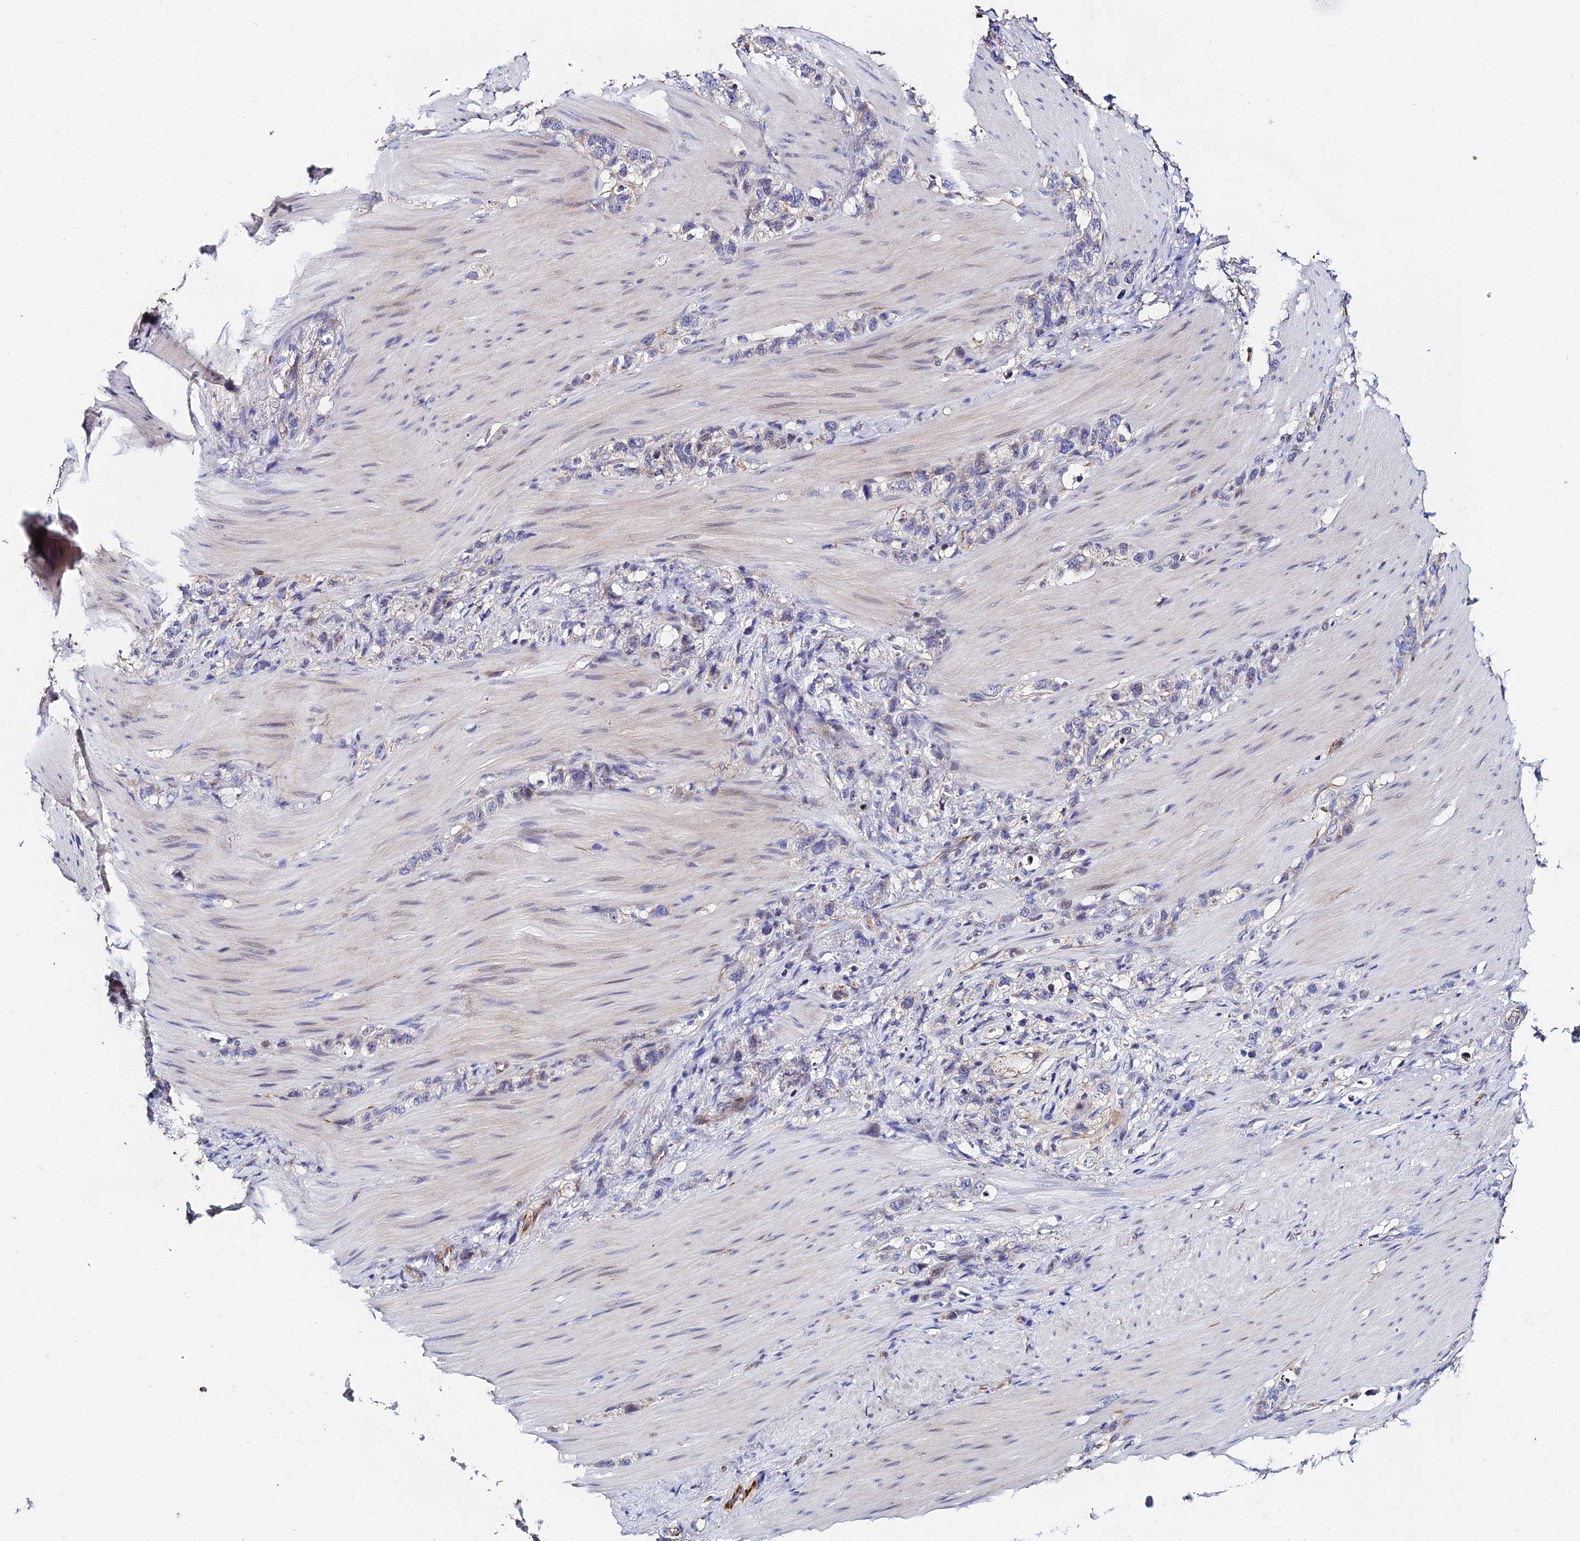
{"staining": {"intensity": "weak", "quantity": "<25%", "location": "cytoplasmic/membranous"}, "tissue": "stomach cancer", "cell_type": "Tumor cells", "image_type": "cancer", "snomed": [{"axis": "morphology", "description": "Adenocarcinoma, NOS"}, {"axis": "topography", "description": "Stomach"}], "caption": "This is an IHC image of human stomach cancer (adenocarcinoma). There is no positivity in tumor cells.", "gene": "ENSG00000268674", "patient": {"sex": "female", "age": 65}}